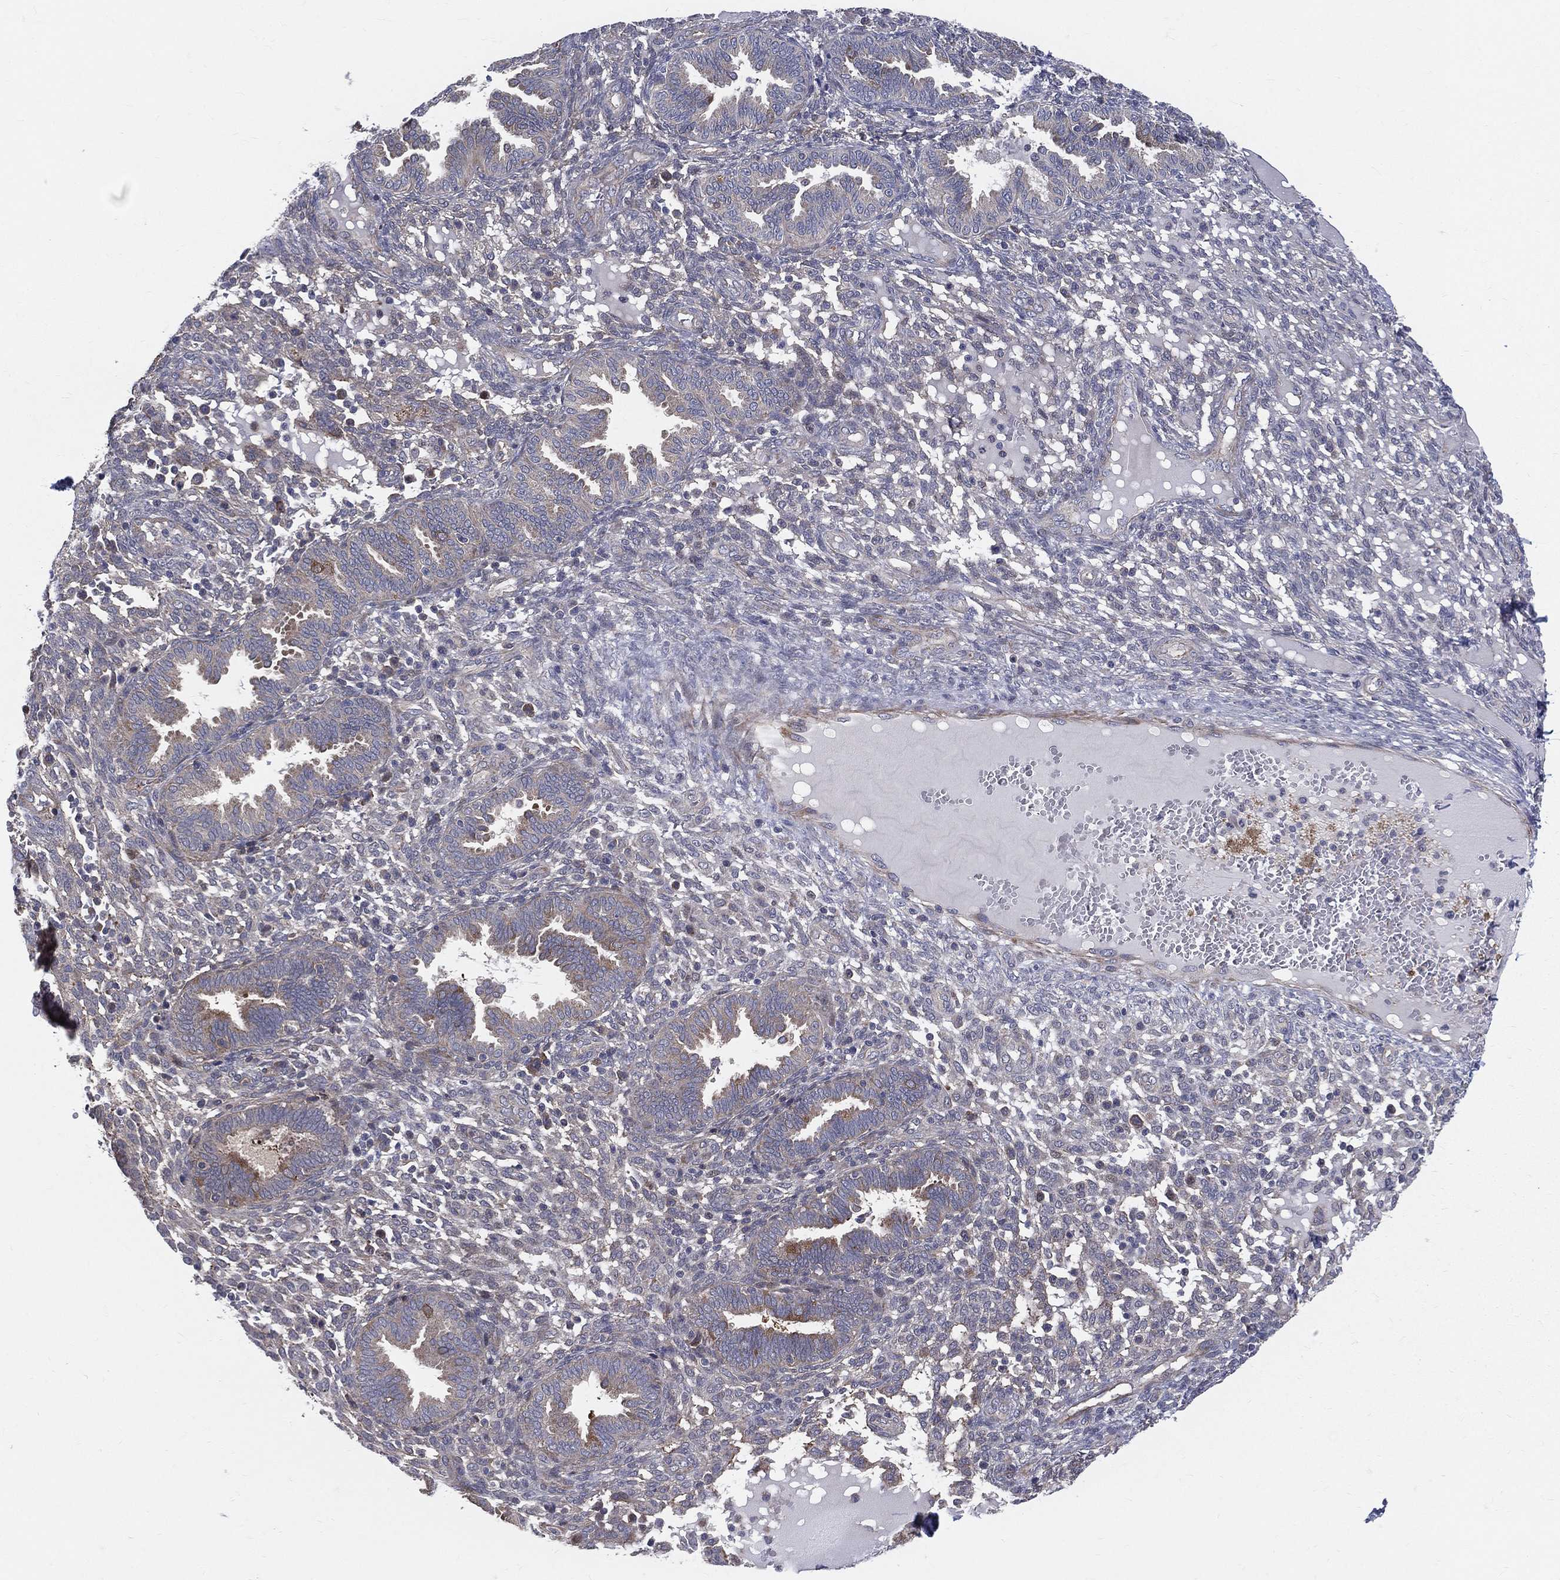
{"staining": {"intensity": "negative", "quantity": "none", "location": "none"}, "tissue": "endometrium", "cell_type": "Cells in endometrial stroma", "image_type": "normal", "snomed": [{"axis": "morphology", "description": "Normal tissue, NOS"}, {"axis": "topography", "description": "Endometrium"}], "caption": "Immunohistochemistry image of unremarkable endometrium stained for a protein (brown), which exhibits no expression in cells in endometrial stroma.", "gene": "POMZP3", "patient": {"sex": "female", "age": 42}}